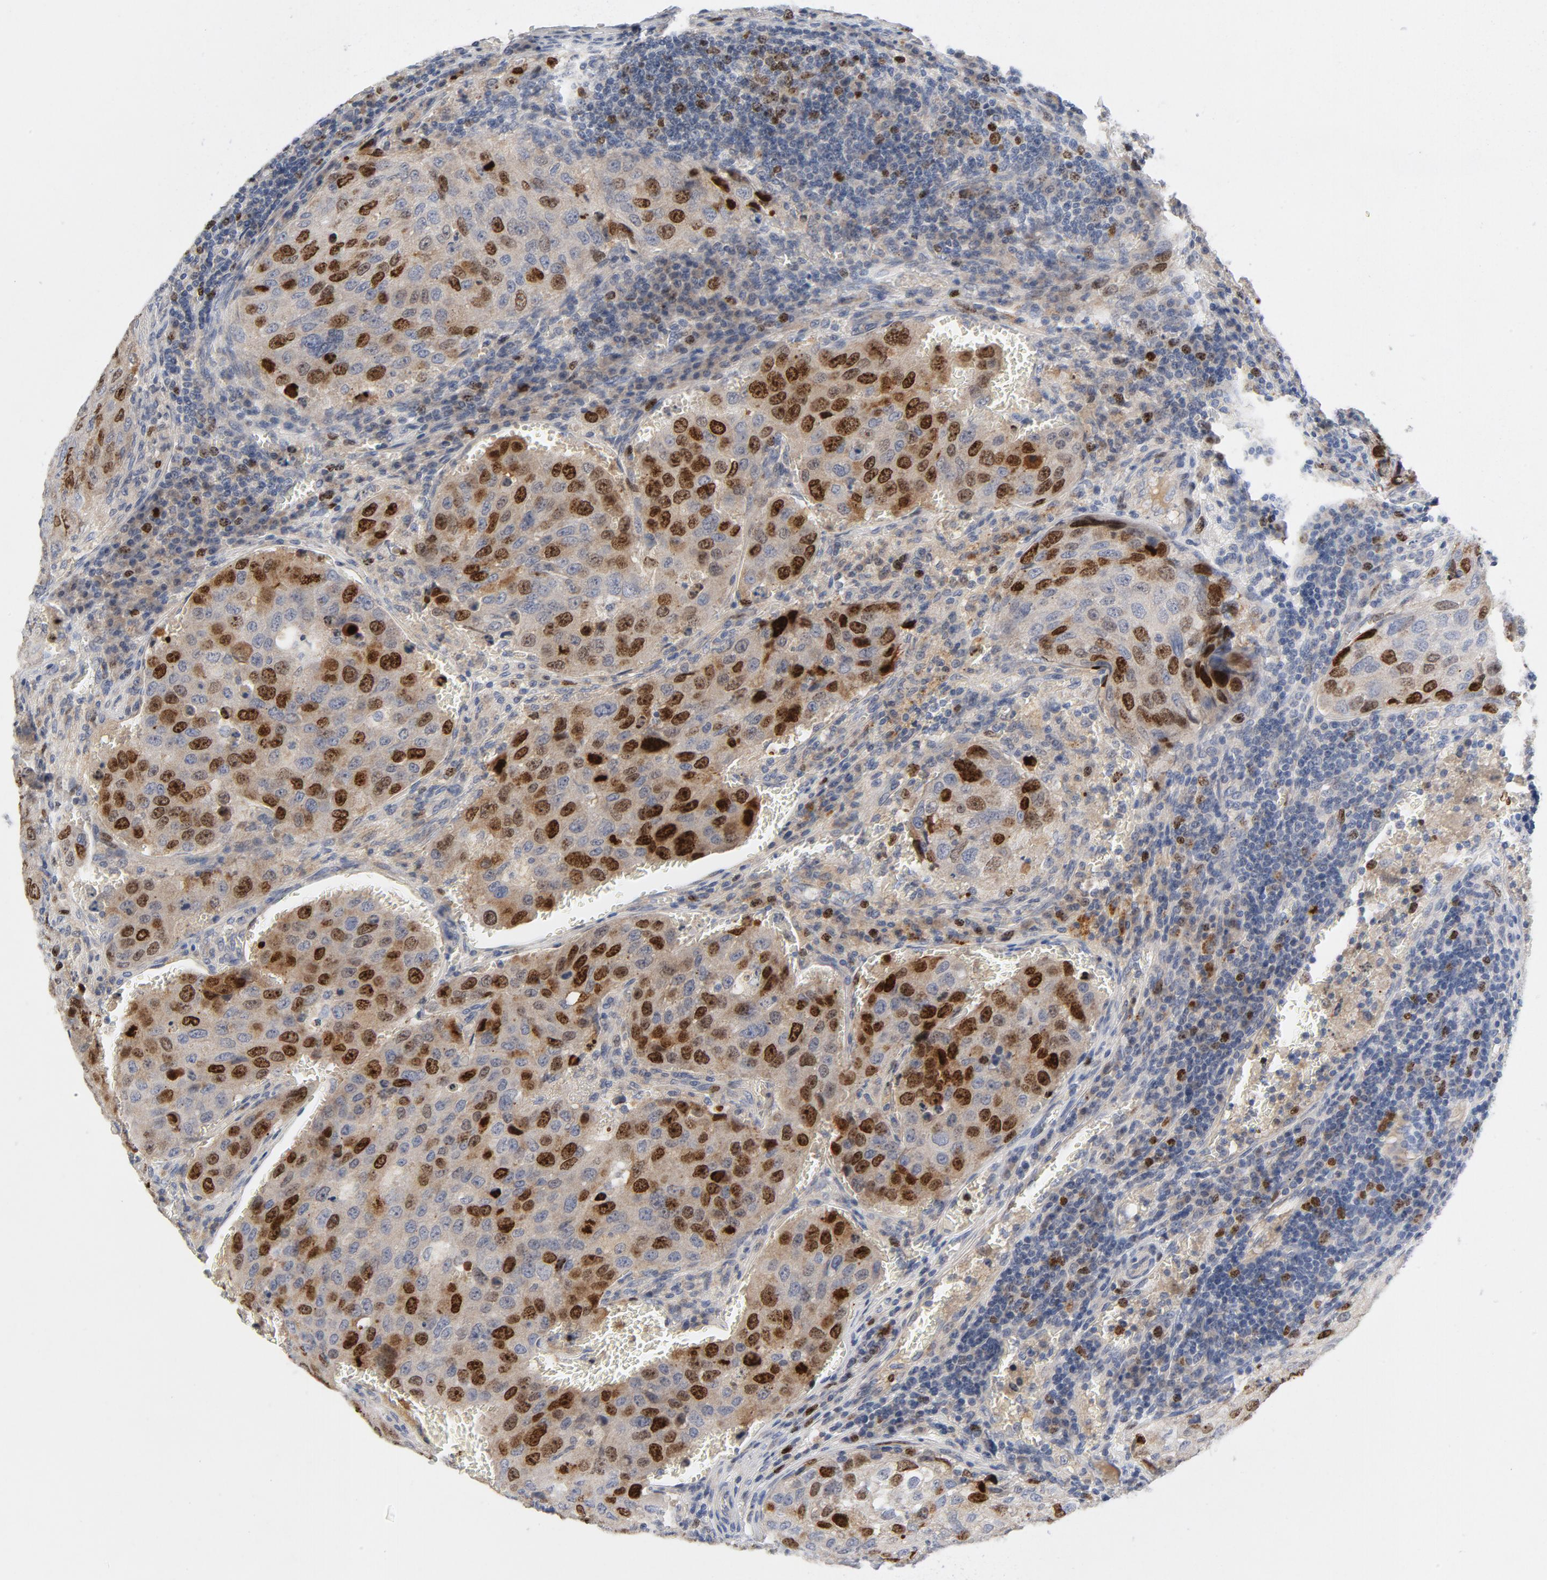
{"staining": {"intensity": "moderate", "quantity": "25%-75%", "location": "nuclear"}, "tissue": "urothelial cancer", "cell_type": "Tumor cells", "image_type": "cancer", "snomed": [{"axis": "morphology", "description": "Urothelial carcinoma, High grade"}, {"axis": "topography", "description": "Lymph node"}, {"axis": "topography", "description": "Urinary bladder"}], "caption": "This micrograph reveals IHC staining of human high-grade urothelial carcinoma, with medium moderate nuclear staining in about 25%-75% of tumor cells.", "gene": "BIRC5", "patient": {"sex": "male", "age": 51}}